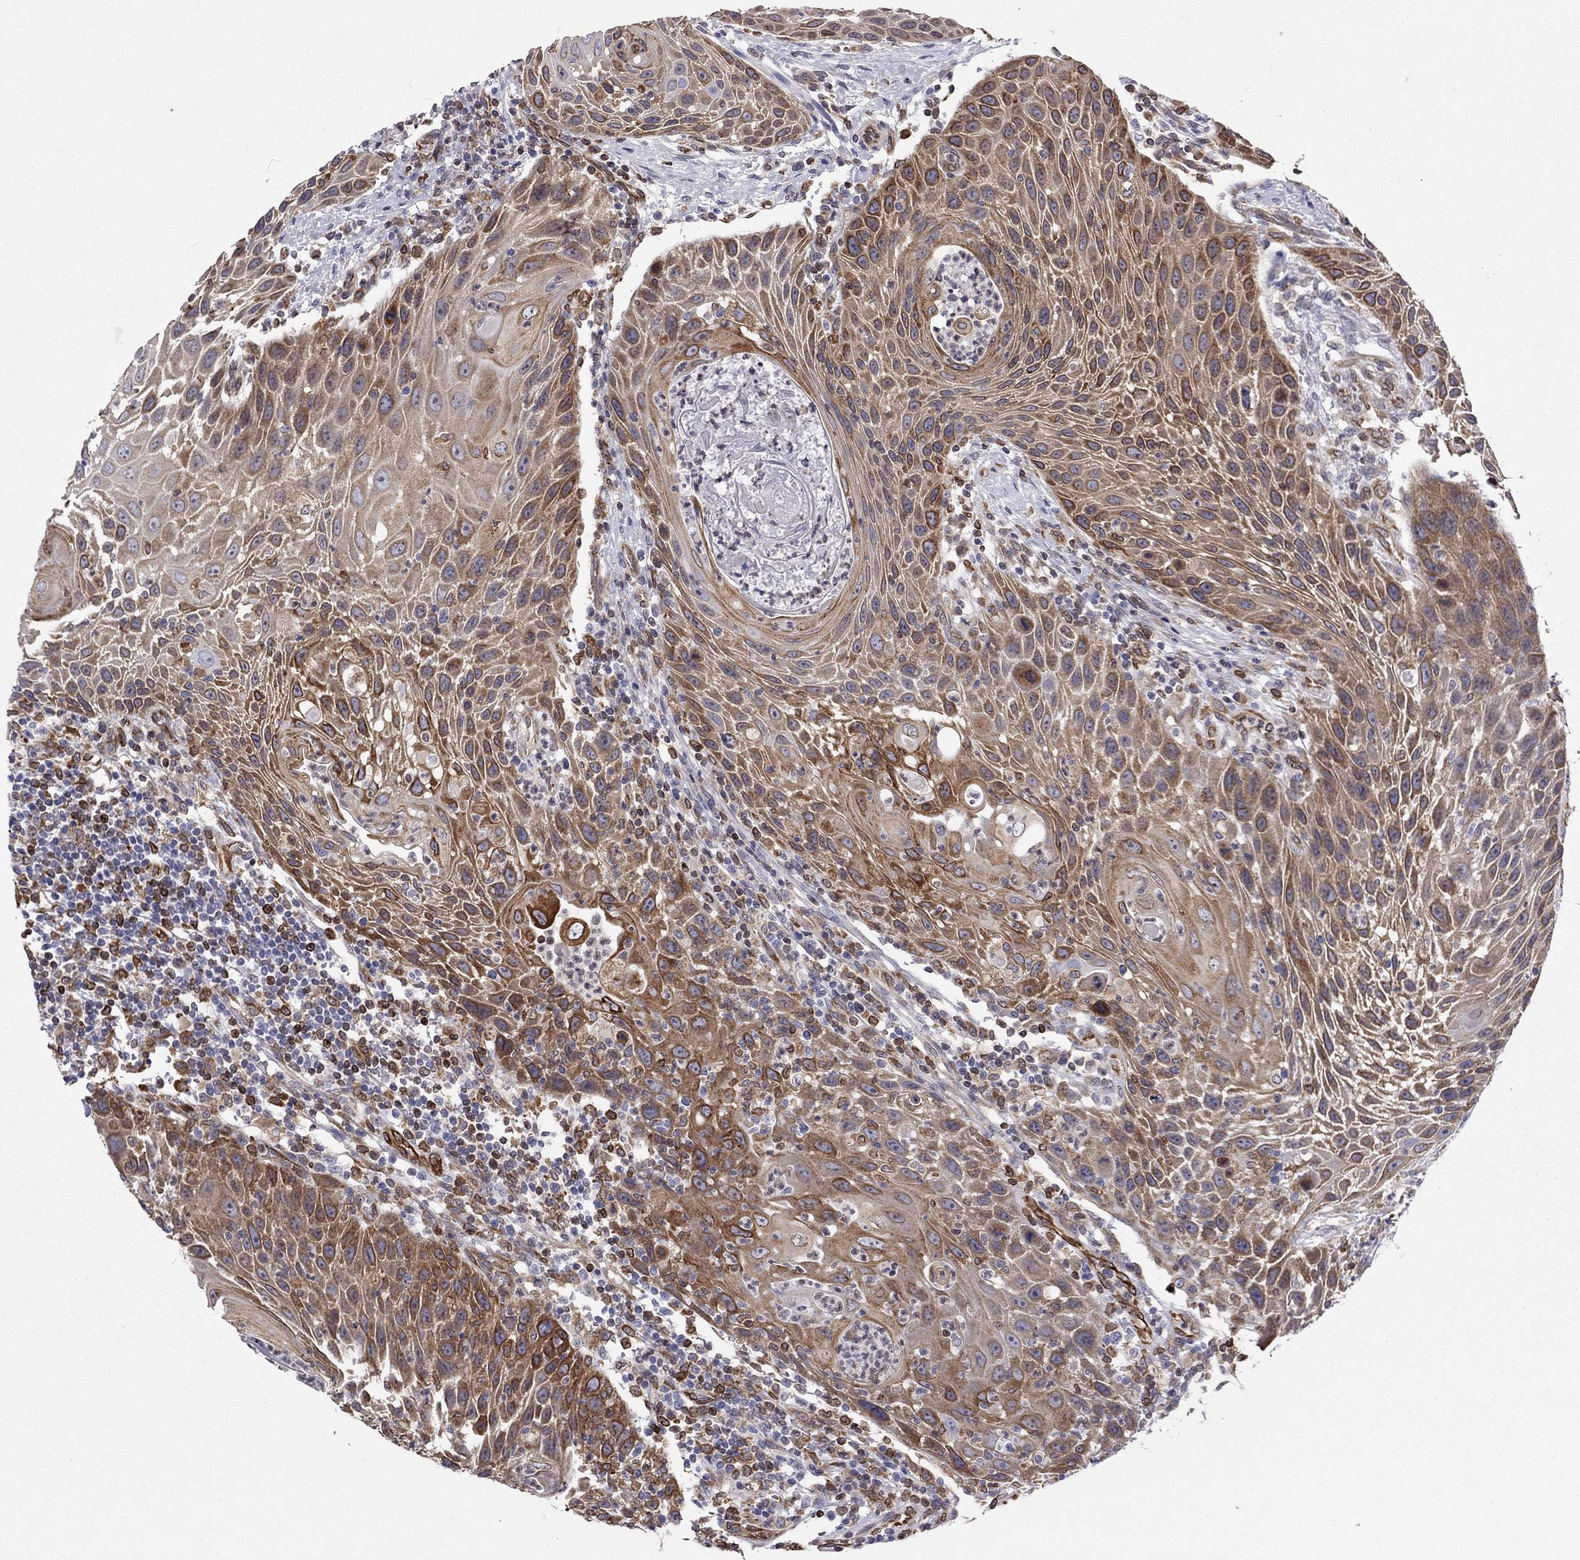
{"staining": {"intensity": "moderate", "quantity": "25%-75%", "location": "cytoplasmic/membranous"}, "tissue": "head and neck cancer", "cell_type": "Tumor cells", "image_type": "cancer", "snomed": [{"axis": "morphology", "description": "Squamous cell carcinoma, NOS"}, {"axis": "topography", "description": "Head-Neck"}], "caption": "High-power microscopy captured an IHC image of squamous cell carcinoma (head and neck), revealing moderate cytoplasmic/membranous expression in approximately 25%-75% of tumor cells.", "gene": "GNAL", "patient": {"sex": "male", "age": 69}}